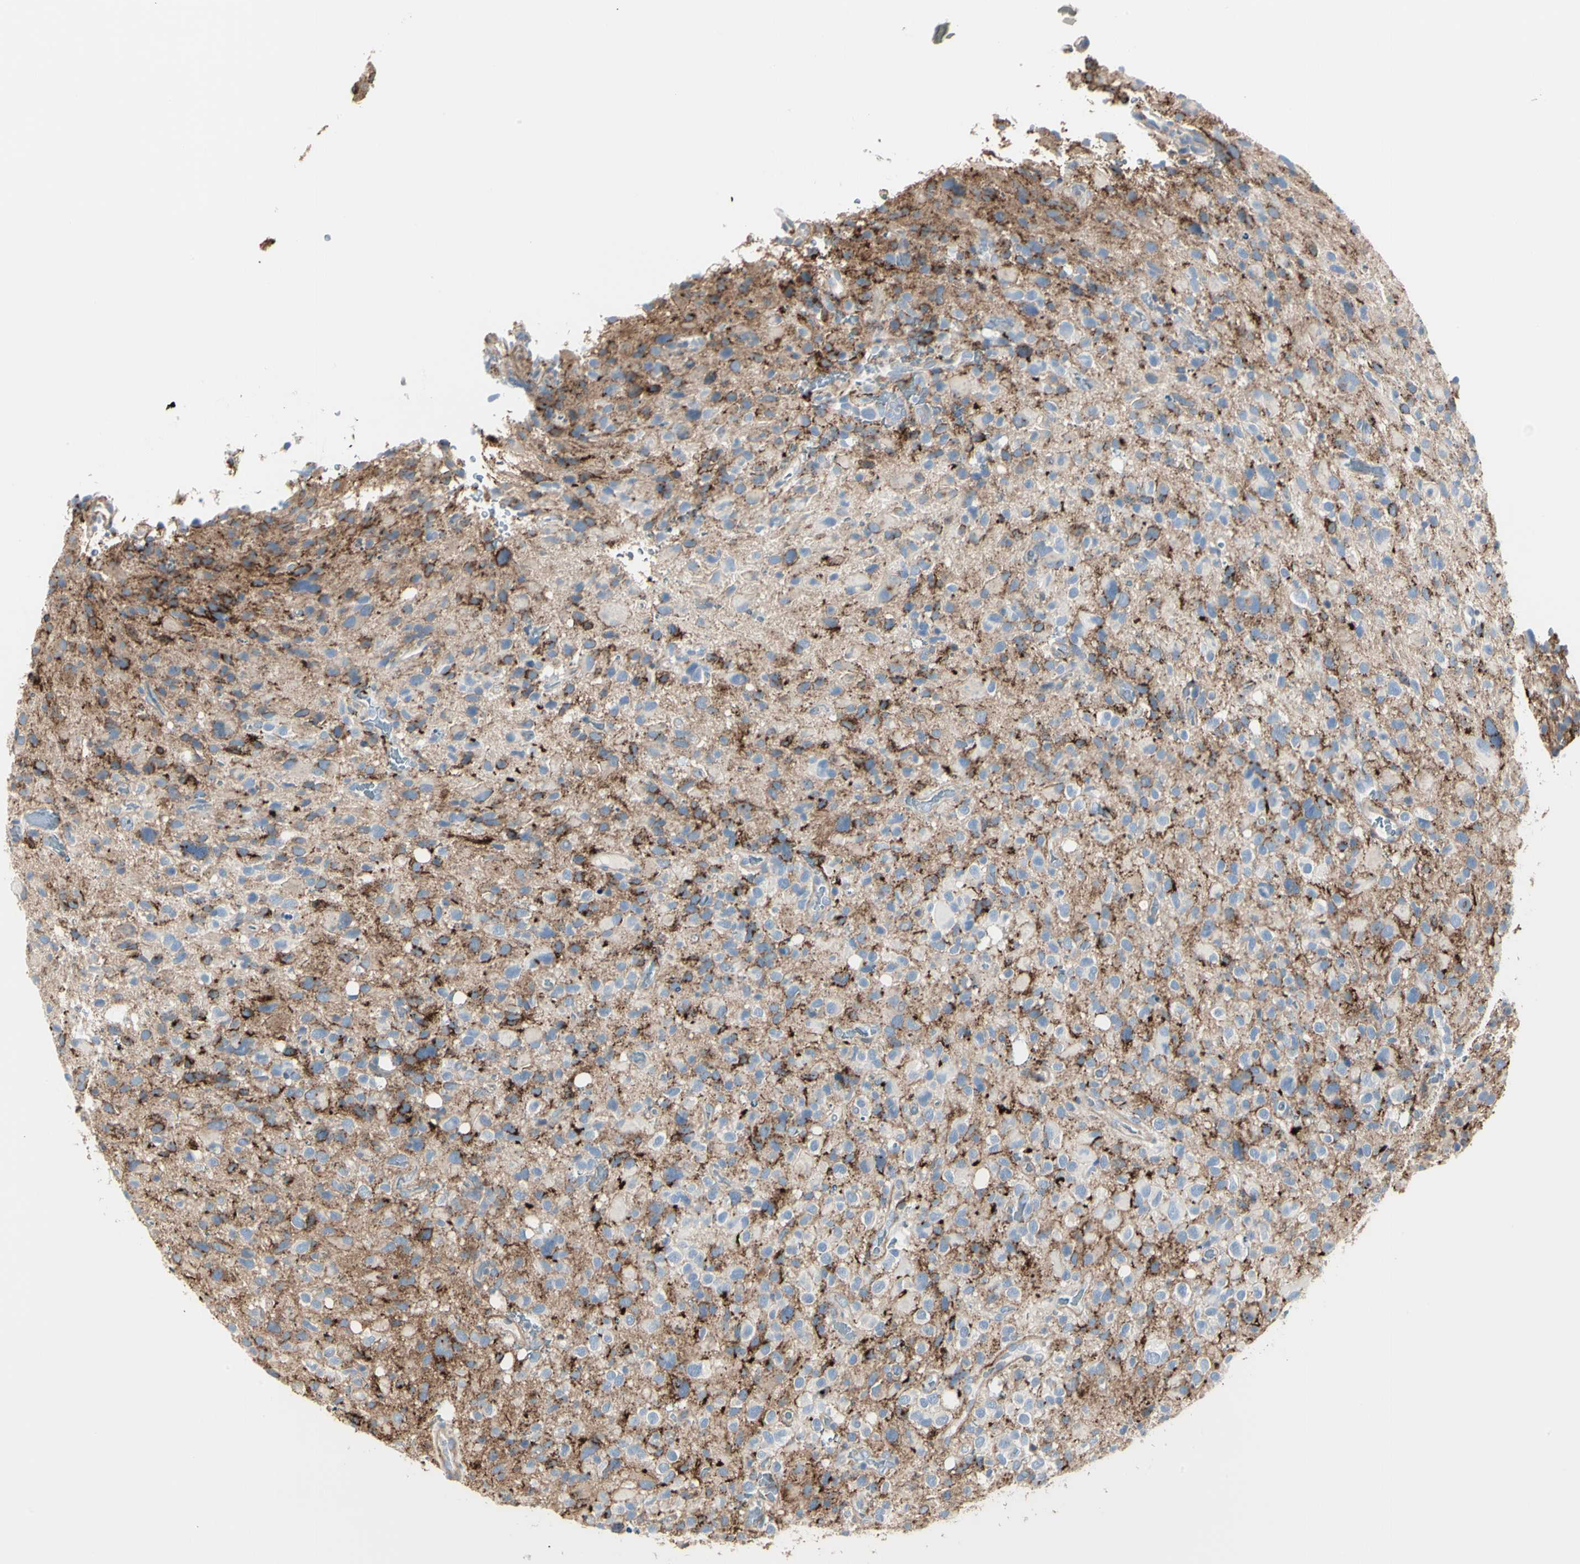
{"staining": {"intensity": "strong", "quantity": "25%-75%", "location": "cytoplasmic/membranous"}, "tissue": "glioma", "cell_type": "Tumor cells", "image_type": "cancer", "snomed": [{"axis": "morphology", "description": "Glioma, malignant, High grade"}, {"axis": "topography", "description": "Brain"}], "caption": "Glioma was stained to show a protein in brown. There is high levels of strong cytoplasmic/membranous positivity in about 25%-75% of tumor cells.", "gene": "CLEC2B", "patient": {"sex": "male", "age": 48}}